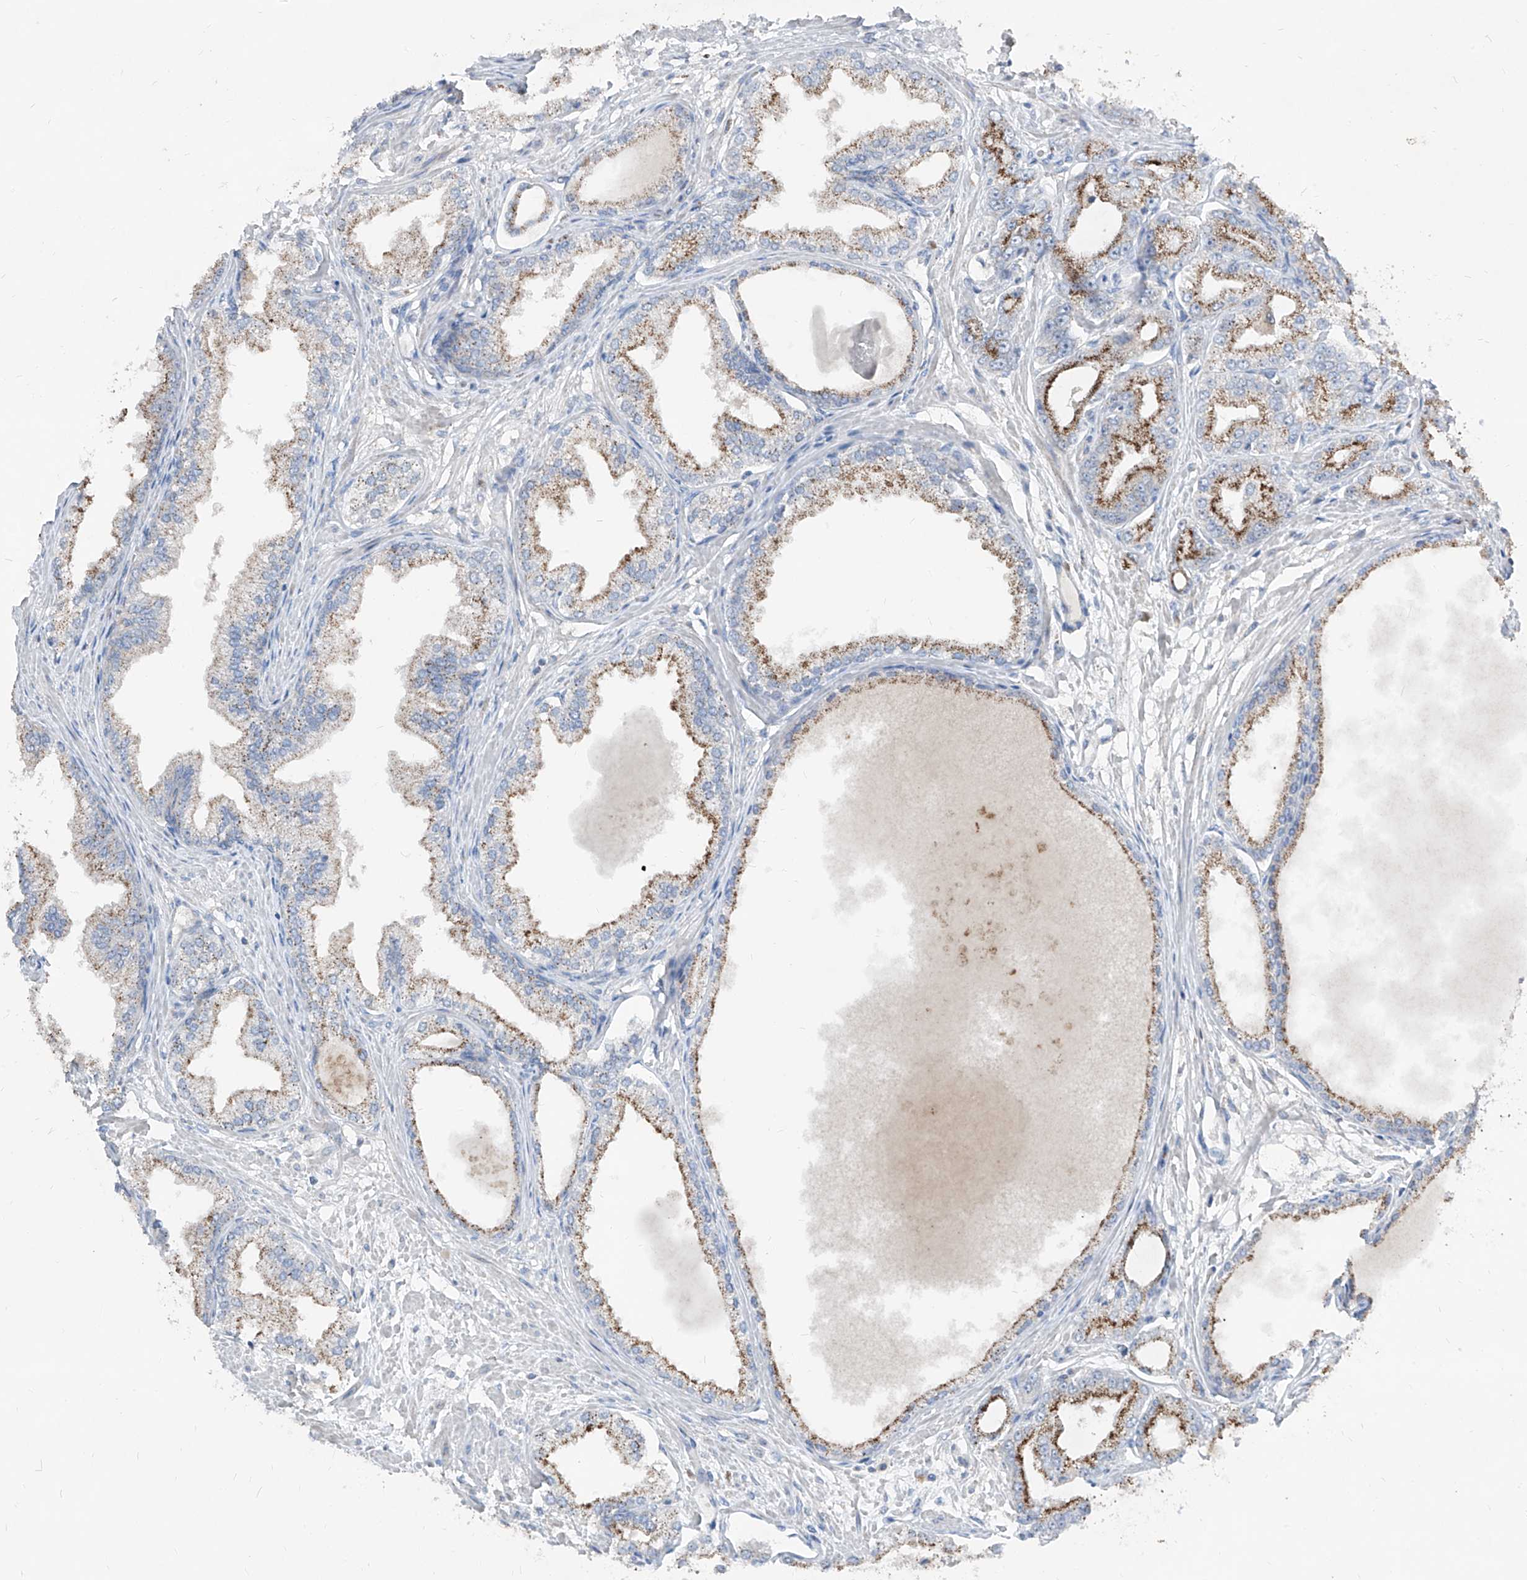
{"staining": {"intensity": "strong", "quantity": "25%-75%", "location": "cytoplasmic/membranous"}, "tissue": "prostate cancer", "cell_type": "Tumor cells", "image_type": "cancer", "snomed": [{"axis": "morphology", "description": "Adenocarcinoma, Low grade"}, {"axis": "topography", "description": "Prostate"}], "caption": "Prostate adenocarcinoma (low-grade) stained with a protein marker reveals strong staining in tumor cells.", "gene": "ABCD3", "patient": {"sex": "male", "age": 63}}